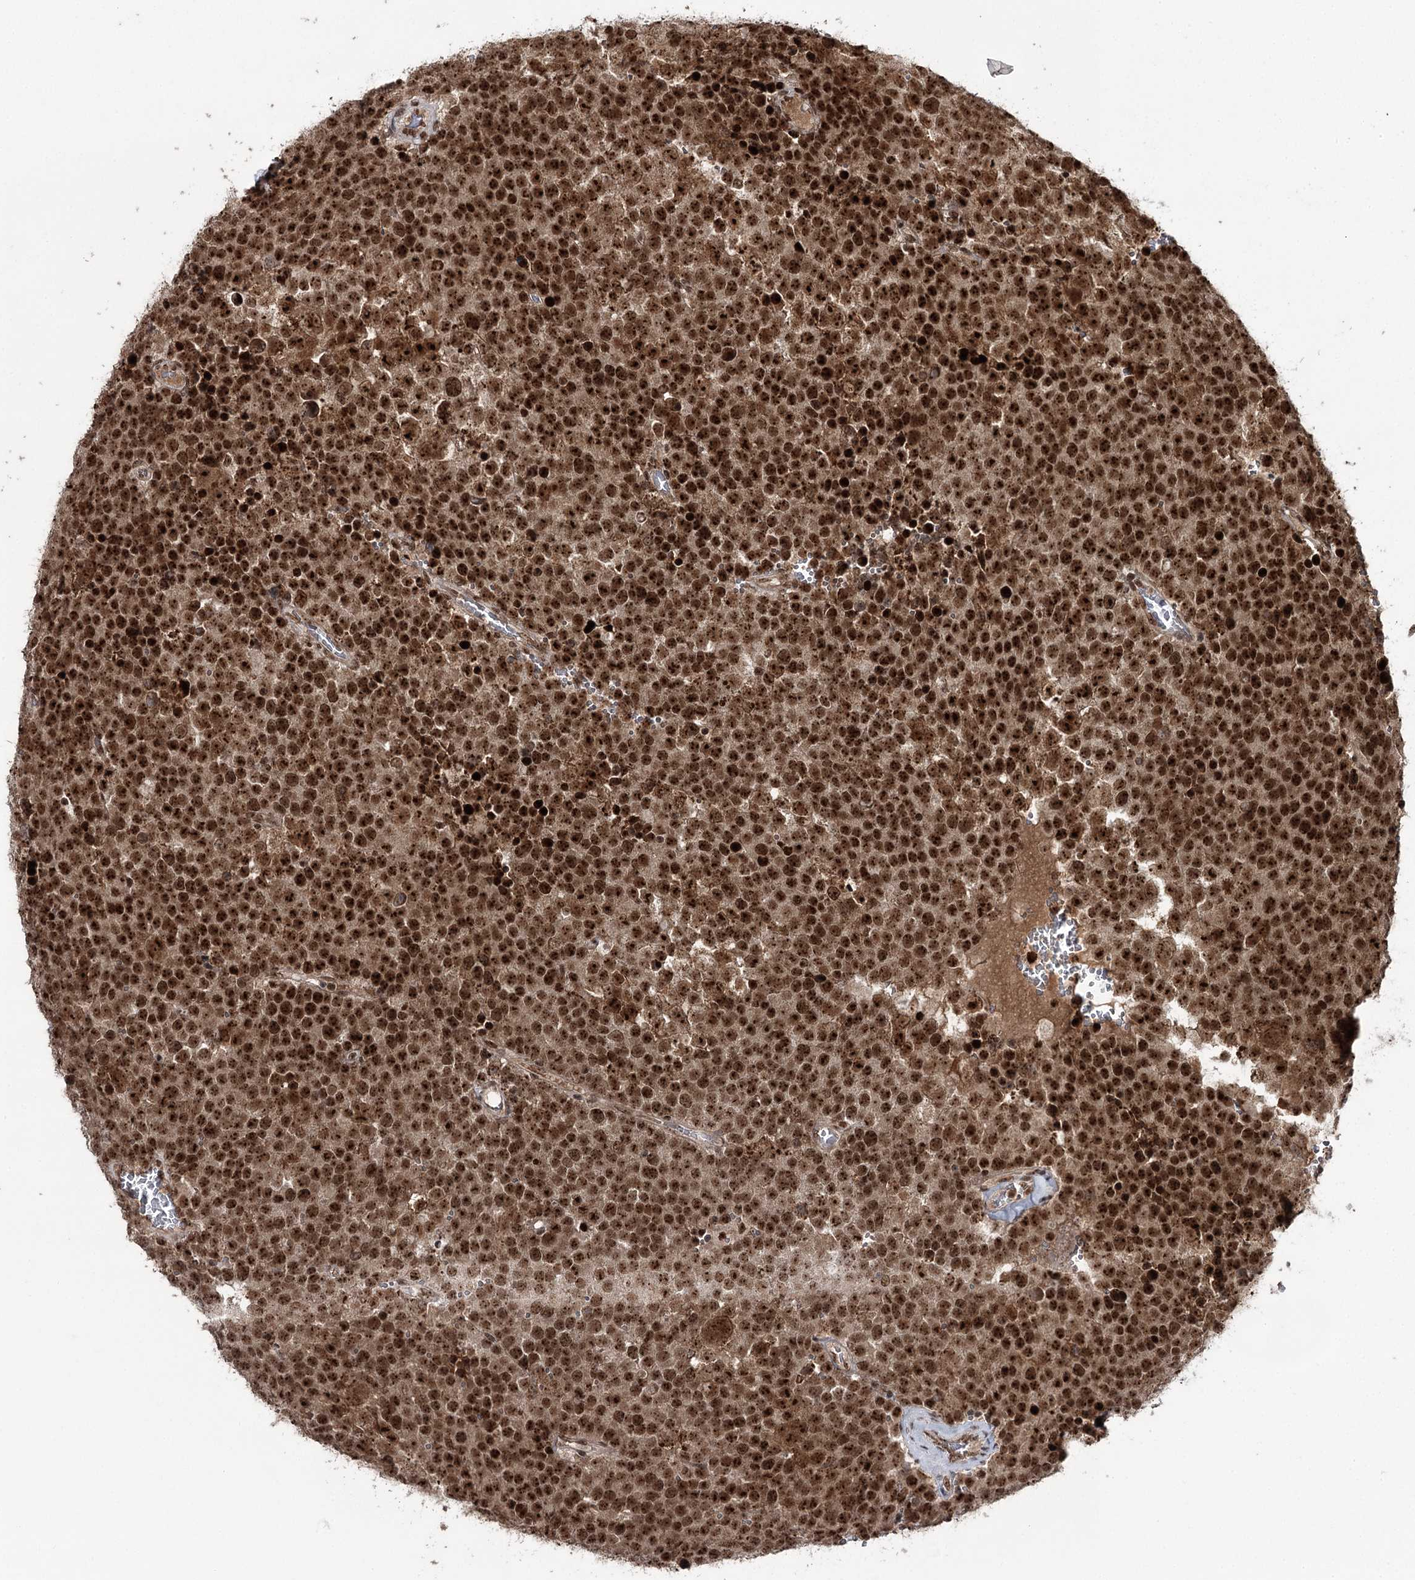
{"staining": {"intensity": "strong", "quantity": ">75%", "location": "nuclear"}, "tissue": "testis cancer", "cell_type": "Tumor cells", "image_type": "cancer", "snomed": [{"axis": "morphology", "description": "Seminoma, NOS"}, {"axis": "topography", "description": "Testis"}], "caption": "Testis cancer stained with immunohistochemistry shows strong nuclear positivity in about >75% of tumor cells.", "gene": "ERCC3", "patient": {"sex": "male", "age": 71}}